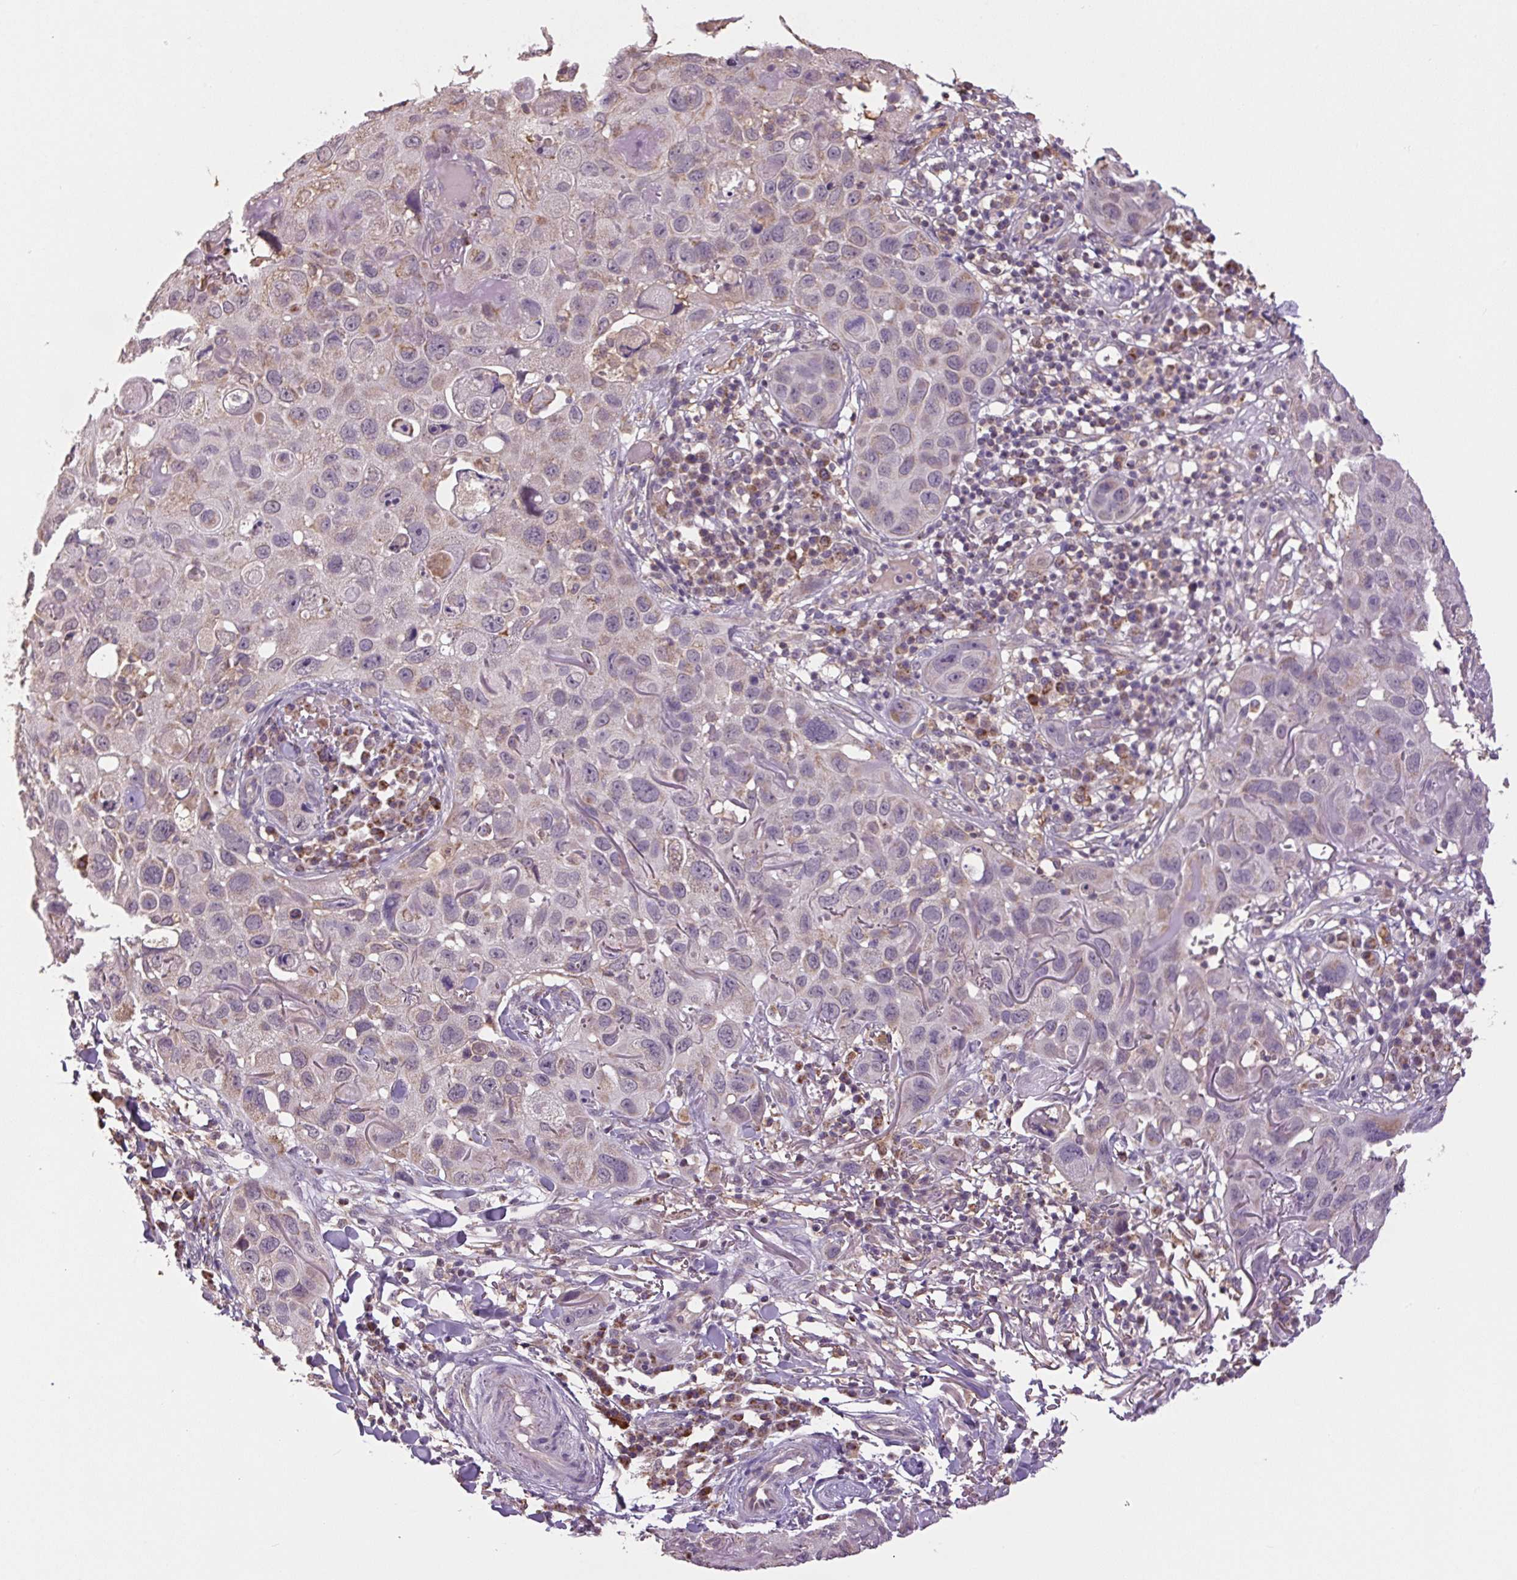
{"staining": {"intensity": "weak", "quantity": "<25%", "location": "cytoplasmic/membranous"}, "tissue": "skin cancer", "cell_type": "Tumor cells", "image_type": "cancer", "snomed": [{"axis": "morphology", "description": "Squamous cell carcinoma in situ, NOS"}, {"axis": "morphology", "description": "Squamous cell carcinoma, NOS"}, {"axis": "topography", "description": "Skin"}], "caption": "Immunohistochemical staining of human skin cancer demonstrates no significant positivity in tumor cells.", "gene": "SGF29", "patient": {"sex": "male", "age": 93}}